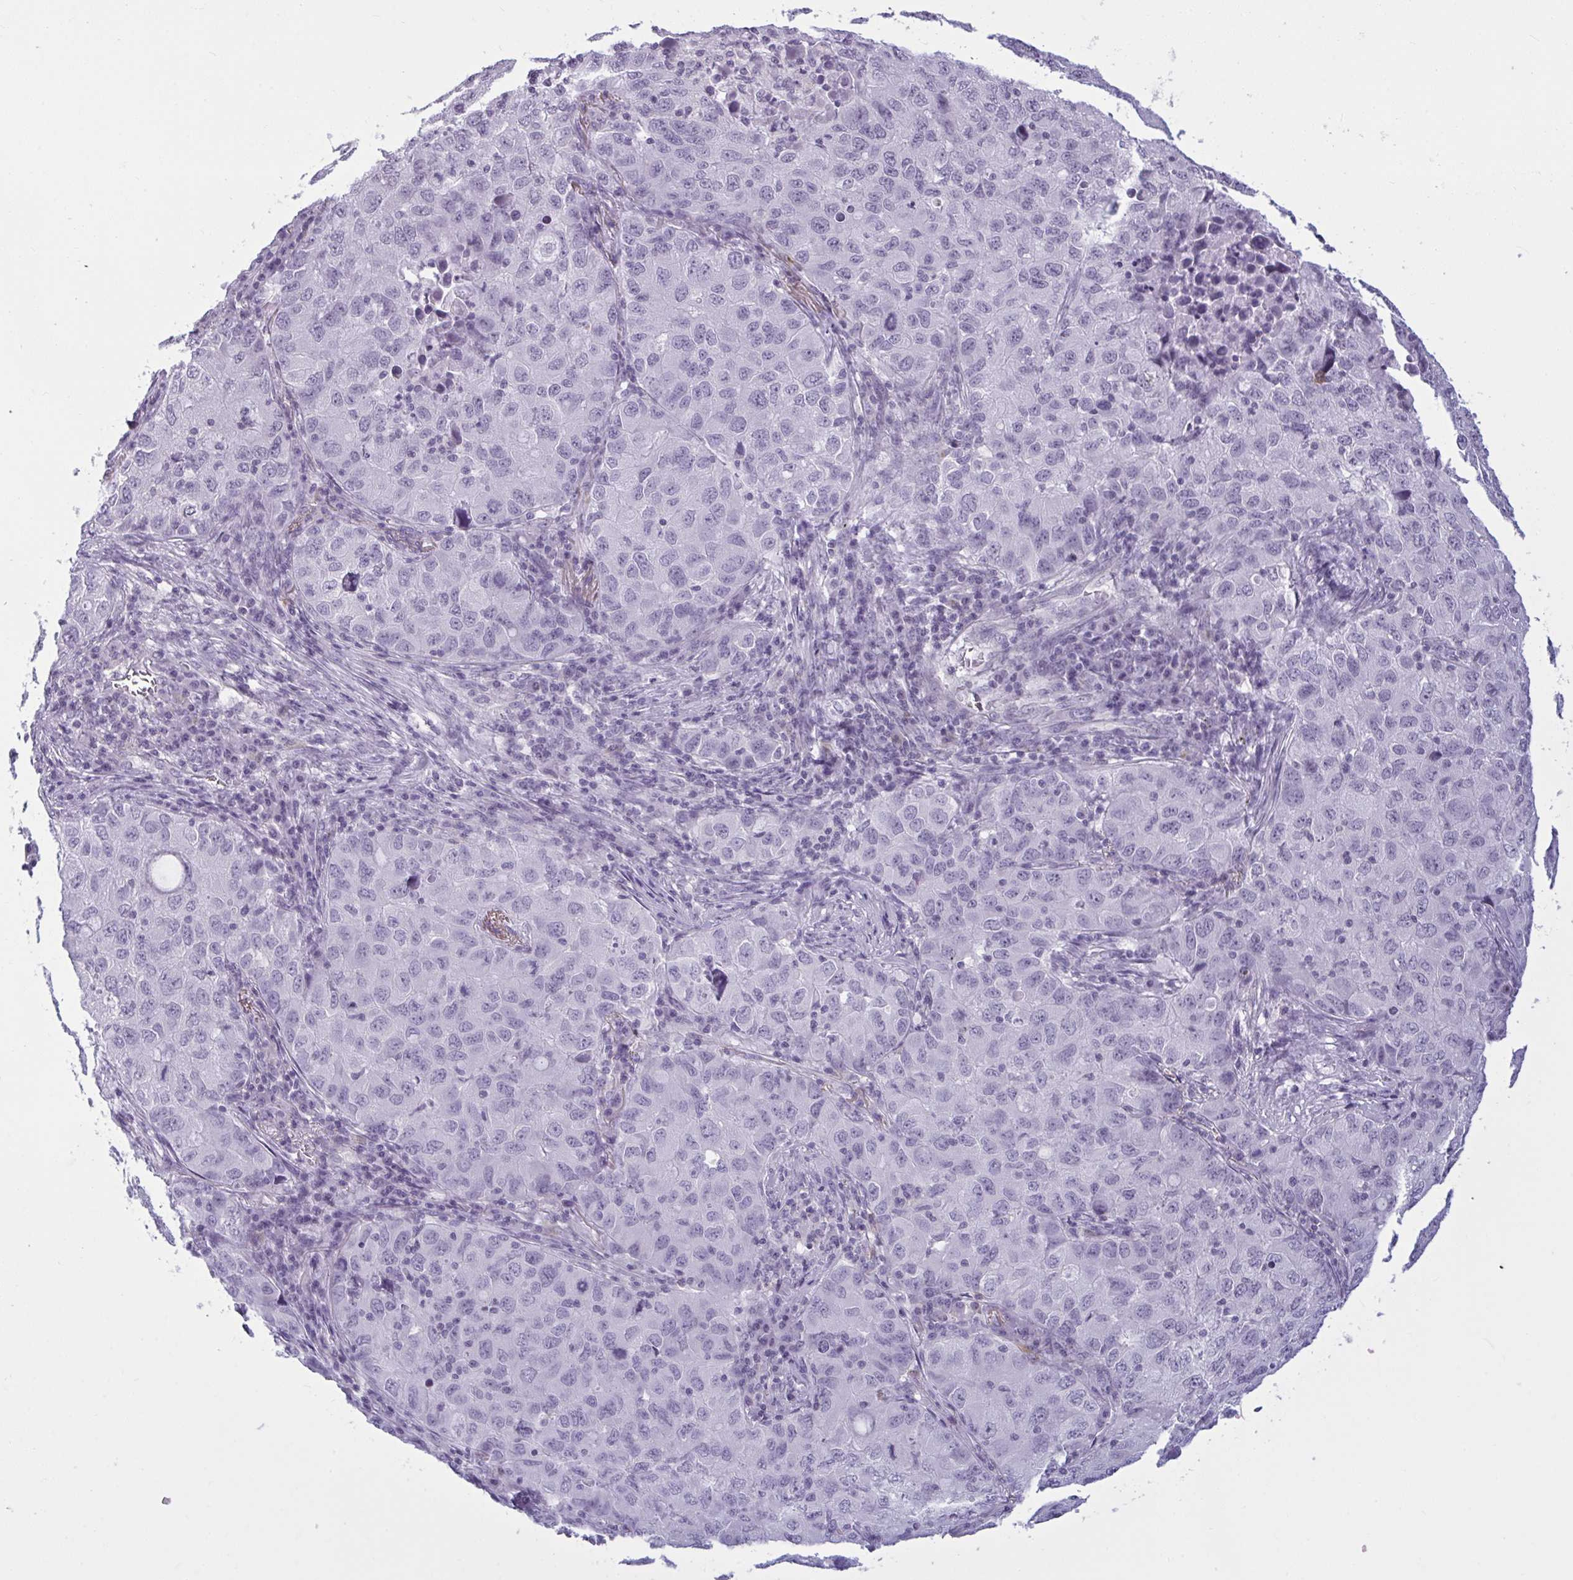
{"staining": {"intensity": "negative", "quantity": "none", "location": "none"}, "tissue": "lung cancer", "cell_type": "Tumor cells", "image_type": "cancer", "snomed": [{"axis": "morphology", "description": "Normal morphology"}, {"axis": "morphology", "description": "Adenocarcinoma, NOS"}, {"axis": "topography", "description": "Lymph node"}, {"axis": "topography", "description": "Lung"}], "caption": "Immunohistochemical staining of human lung adenocarcinoma demonstrates no significant positivity in tumor cells. Nuclei are stained in blue.", "gene": "TBC1D4", "patient": {"sex": "female", "age": 51}}